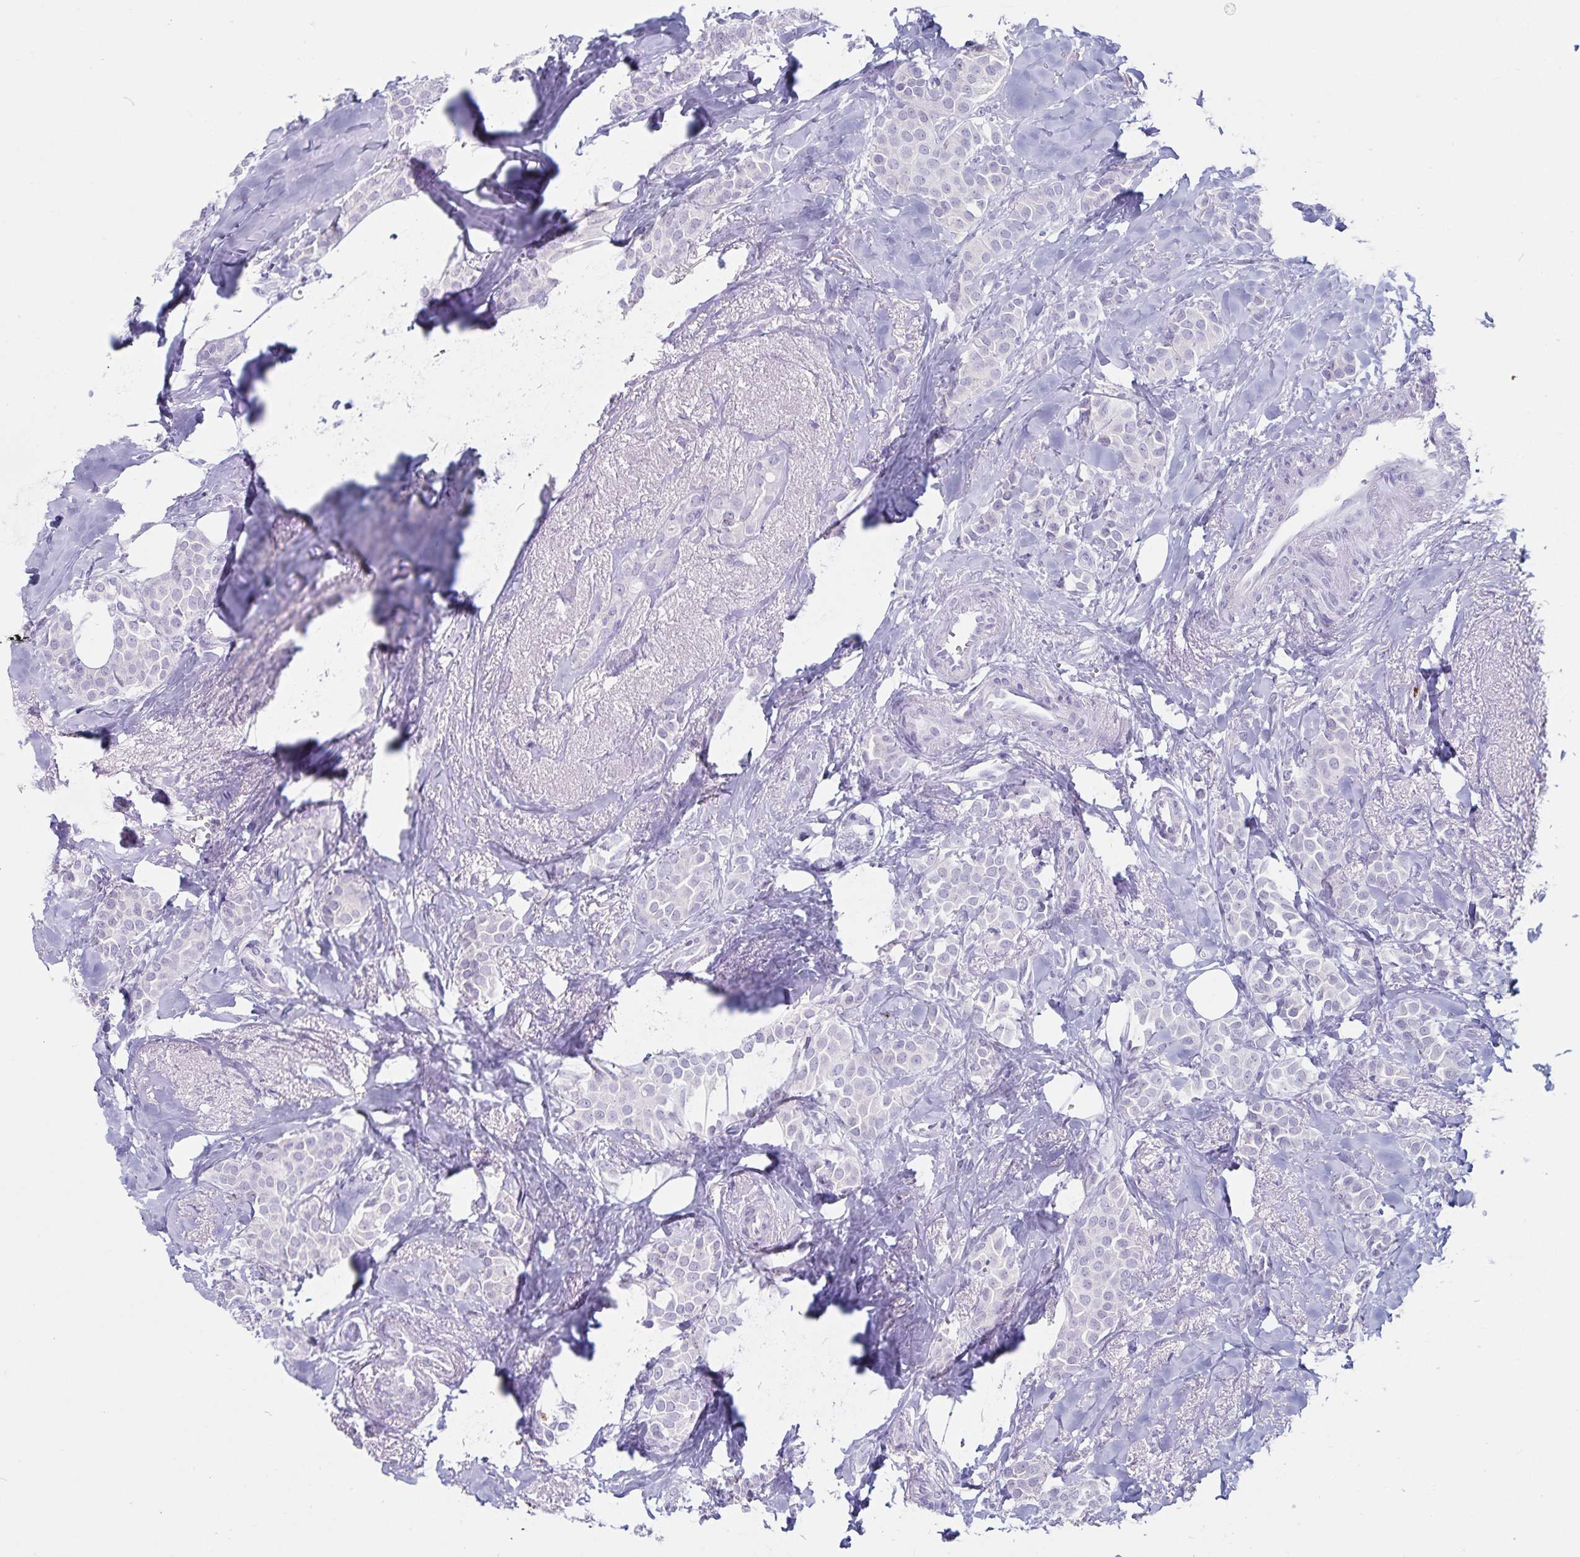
{"staining": {"intensity": "negative", "quantity": "none", "location": "none"}, "tissue": "breast cancer", "cell_type": "Tumor cells", "image_type": "cancer", "snomed": [{"axis": "morphology", "description": "Duct carcinoma"}, {"axis": "topography", "description": "Breast"}], "caption": "A high-resolution image shows immunohistochemistry staining of breast cancer, which exhibits no significant staining in tumor cells.", "gene": "GNLY", "patient": {"sex": "female", "age": 79}}